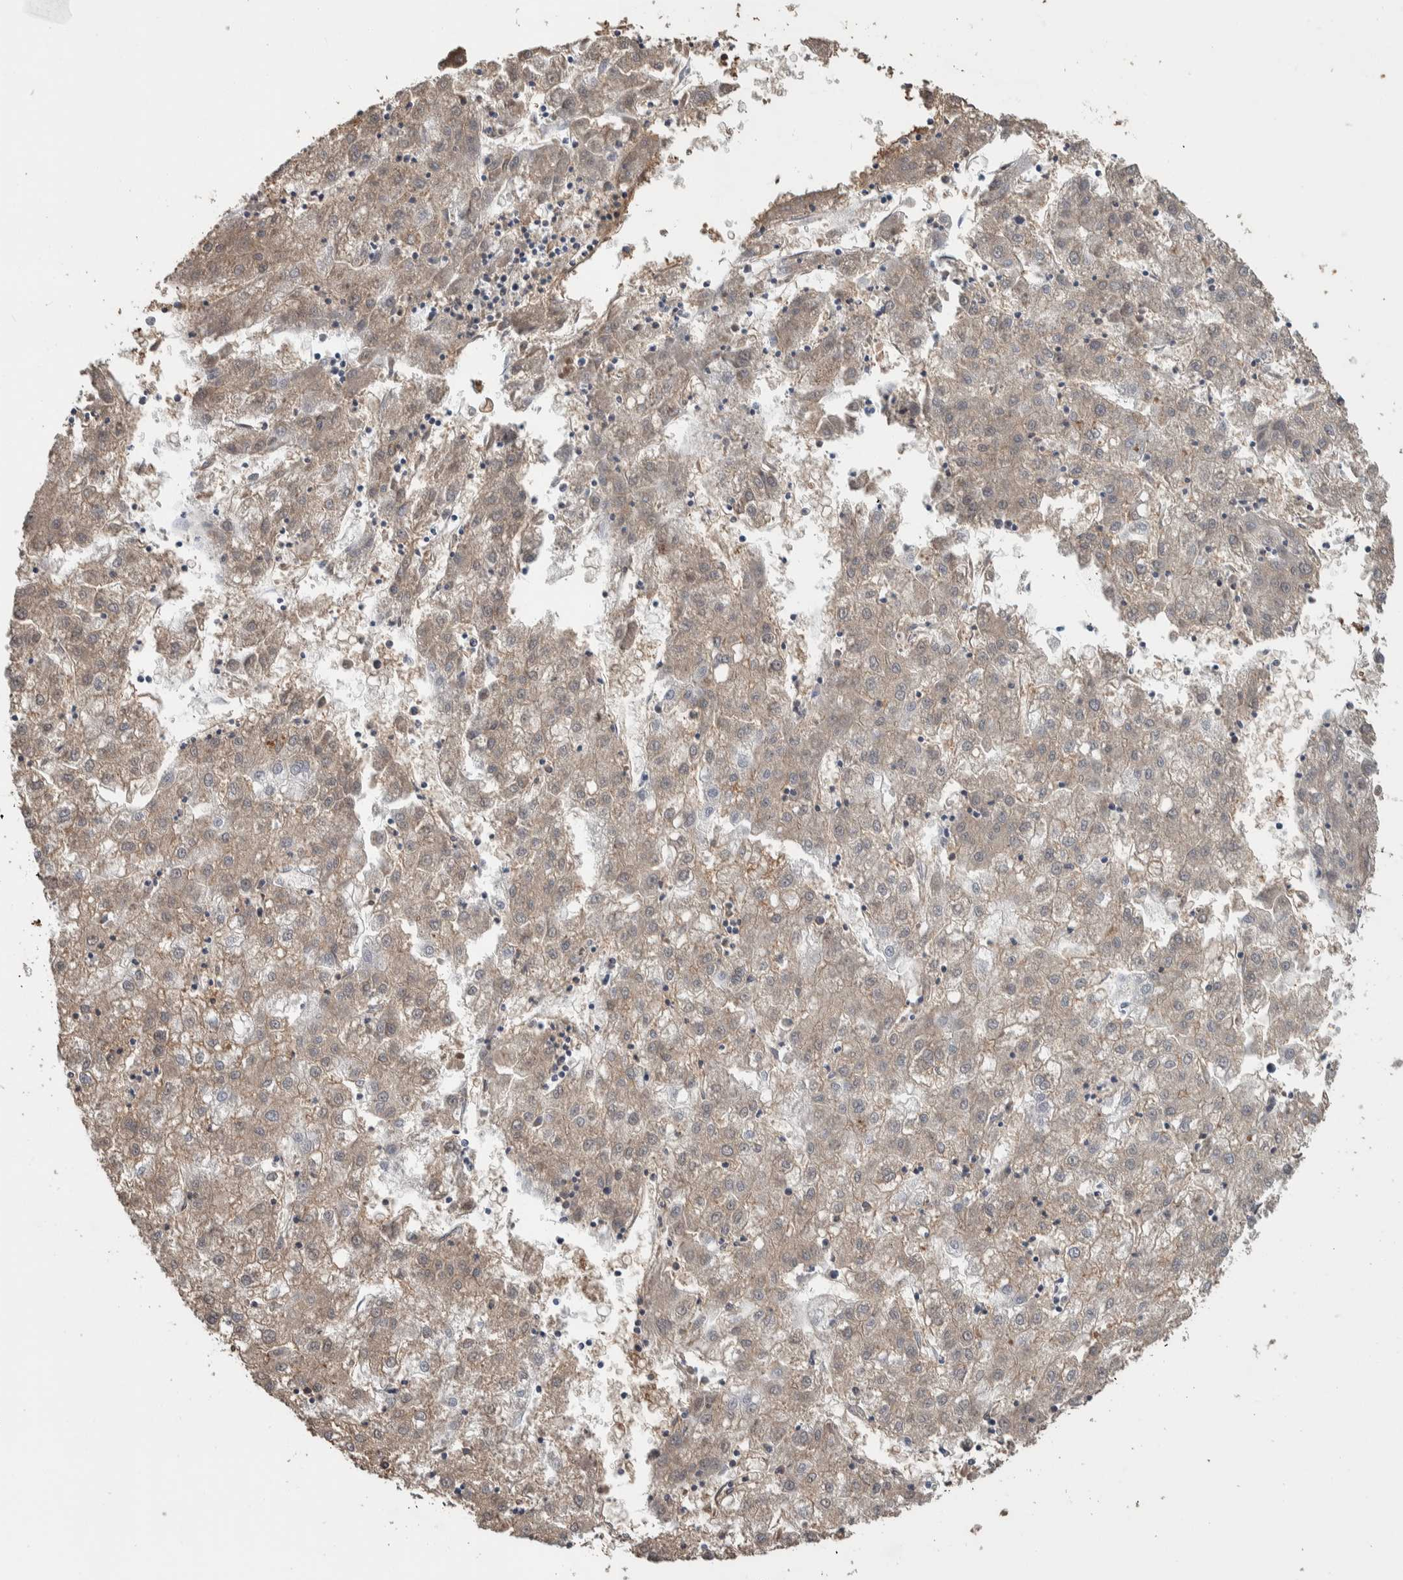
{"staining": {"intensity": "weak", "quantity": ">75%", "location": "cytoplasmic/membranous"}, "tissue": "liver cancer", "cell_type": "Tumor cells", "image_type": "cancer", "snomed": [{"axis": "morphology", "description": "Carcinoma, Hepatocellular, NOS"}, {"axis": "topography", "description": "Liver"}], "caption": "This is a histology image of immunohistochemistry (IHC) staining of hepatocellular carcinoma (liver), which shows weak staining in the cytoplasmic/membranous of tumor cells.", "gene": "TMEM102", "patient": {"sex": "male", "age": 72}}